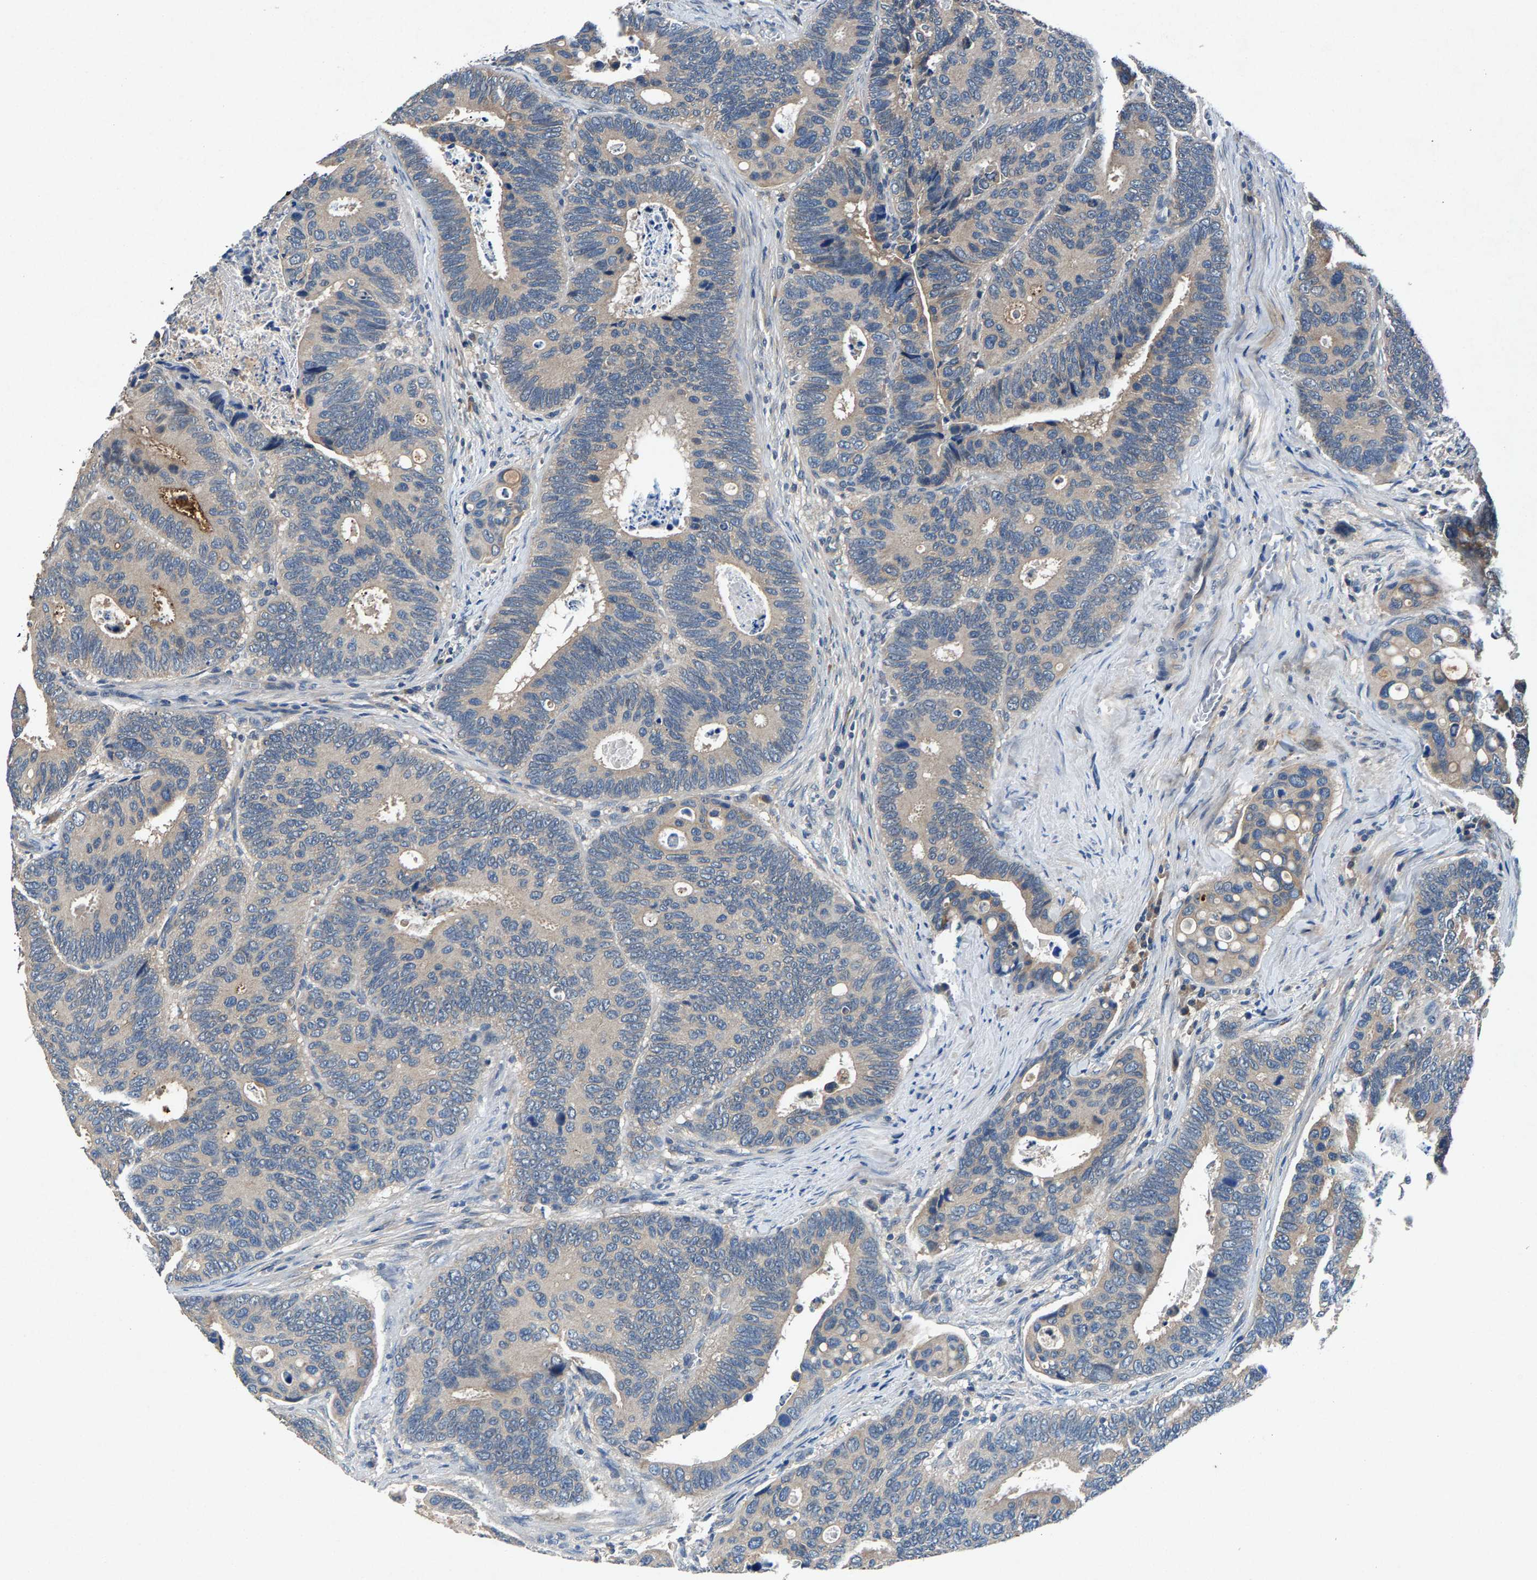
{"staining": {"intensity": "weak", "quantity": "<25%", "location": "cytoplasmic/membranous"}, "tissue": "colorectal cancer", "cell_type": "Tumor cells", "image_type": "cancer", "snomed": [{"axis": "morphology", "description": "Inflammation, NOS"}, {"axis": "morphology", "description": "Adenocarcinoma, NOS"}, {"axis": "topography", "description": "Colon"}], "caption": "DAB immunohistochemical staining of colorectal adenocarcinoma shows no significant positivity in tumor cells.", "gene": "PRXL2C", "patient": {"sex": "male", "age": 72}}